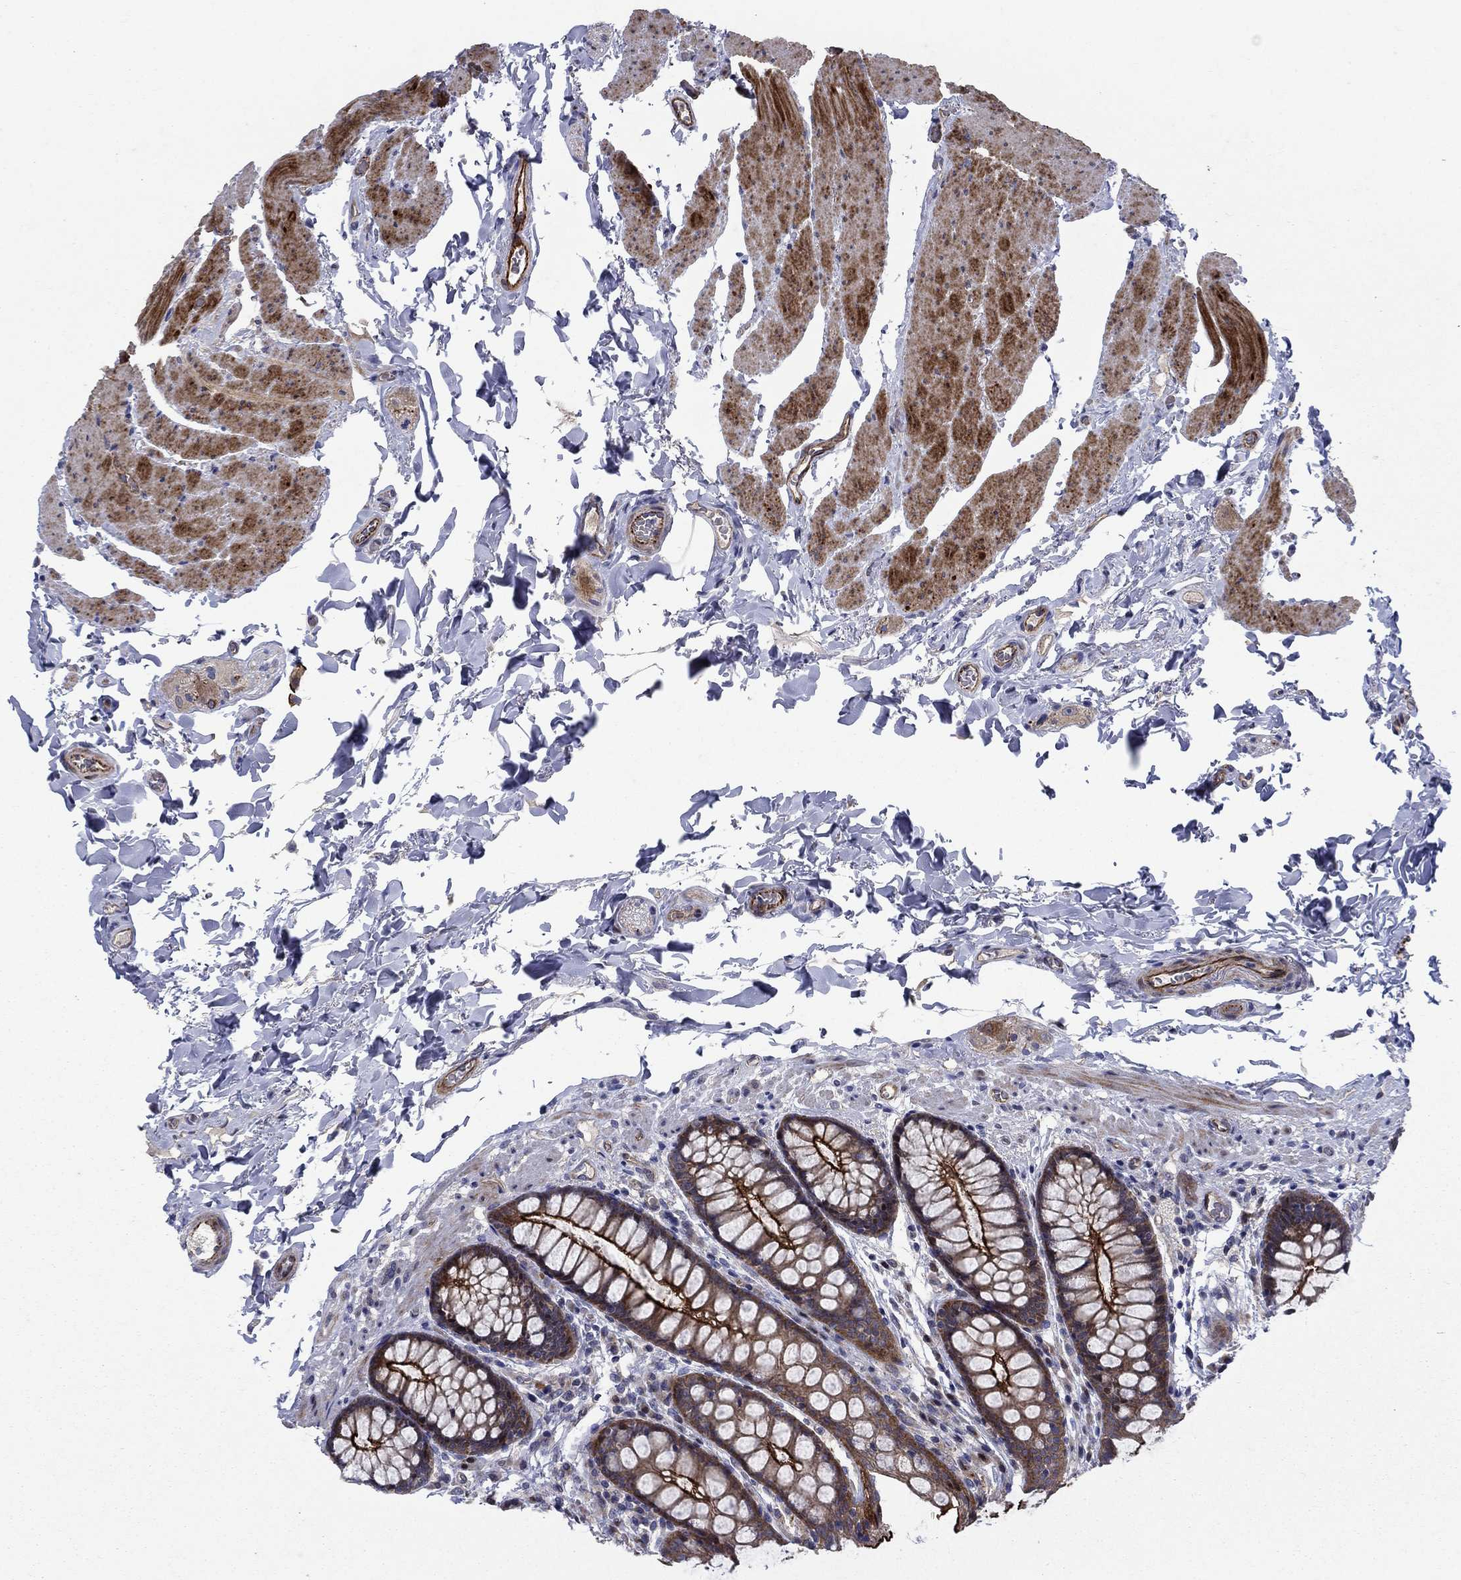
{"staining": {"intensity": "strong", "quantity": ">75%", "location": "cytoplasmic/membranous"}, "tissue": "colon", "cell_type": "Endothelial cells", "image_type": "normal", "snomed": [{"axis": "morphology", "description": "Normal tissue, NOS"}, {"axis": "topography", "description": "Colon"}], "caption": "Human colon stained with a brown dye shows strong cytoplasmic/membranous positive expression in about >75% of endothelial cells.", "gene": "SLC7A1", "patient": {"sex": "female", "age": 86}}